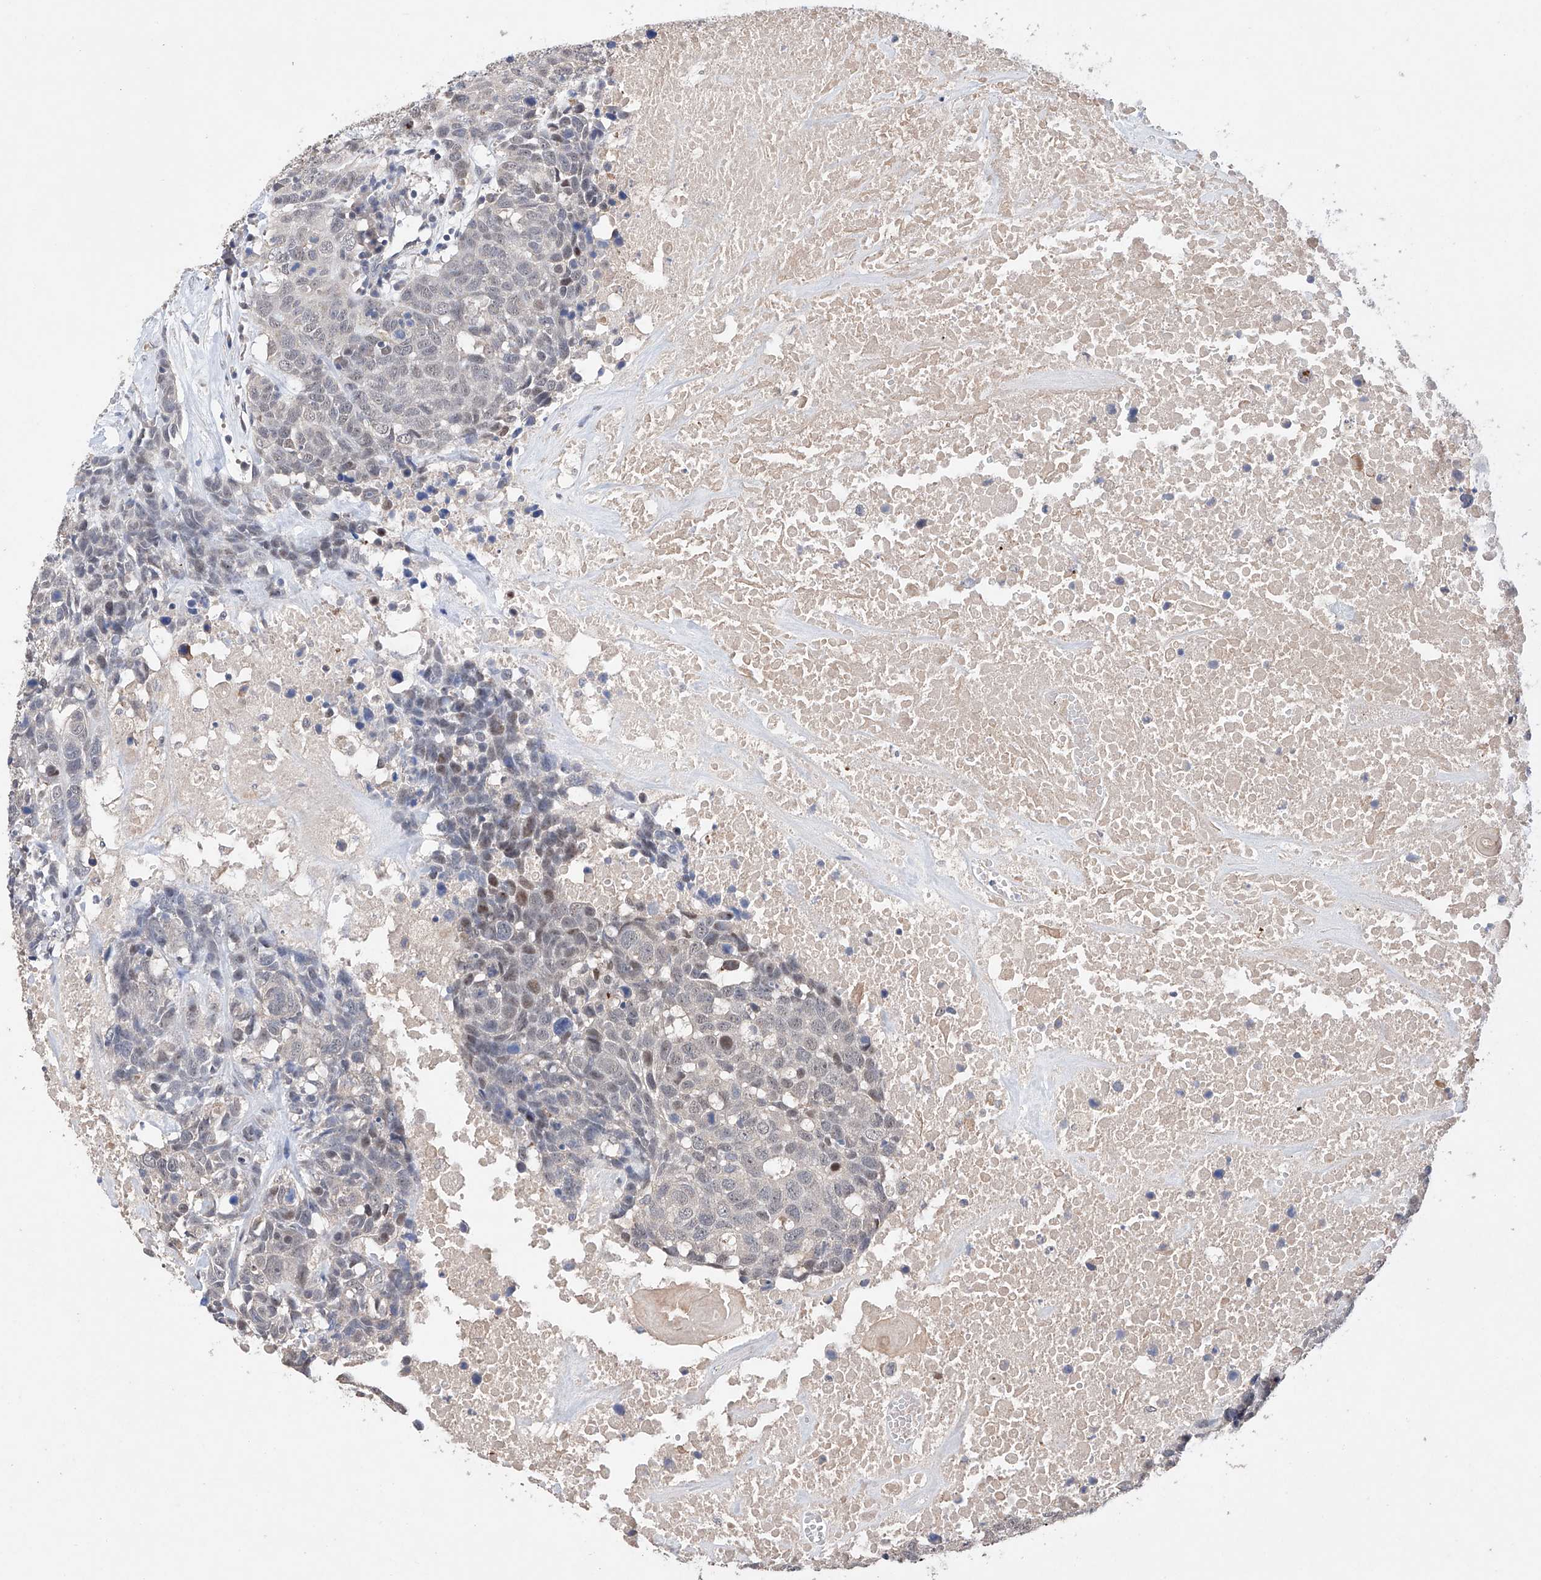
{"staining": {"intensity": "moderate", "quantity": "<25%", "location": "nuclear"}, "tissue": "head and neck cancer", "cell_type": "Tumor cells", "image_type": "cancer", "snomed": [{"axis": "morphology", "description": "Squamous cell carcinoma, NOS"}, {"axis": "topography", "description": "Head-Neck"}], "caption": "Immunohistochemistry of human head and neck cancer (squamous cell carcinoma) demonstrates low levels of moderate nuclear staining in approximately <25% of tumor cells.", "gene": "AFG1L", "patient": {"sex": "male", "age": 66}}